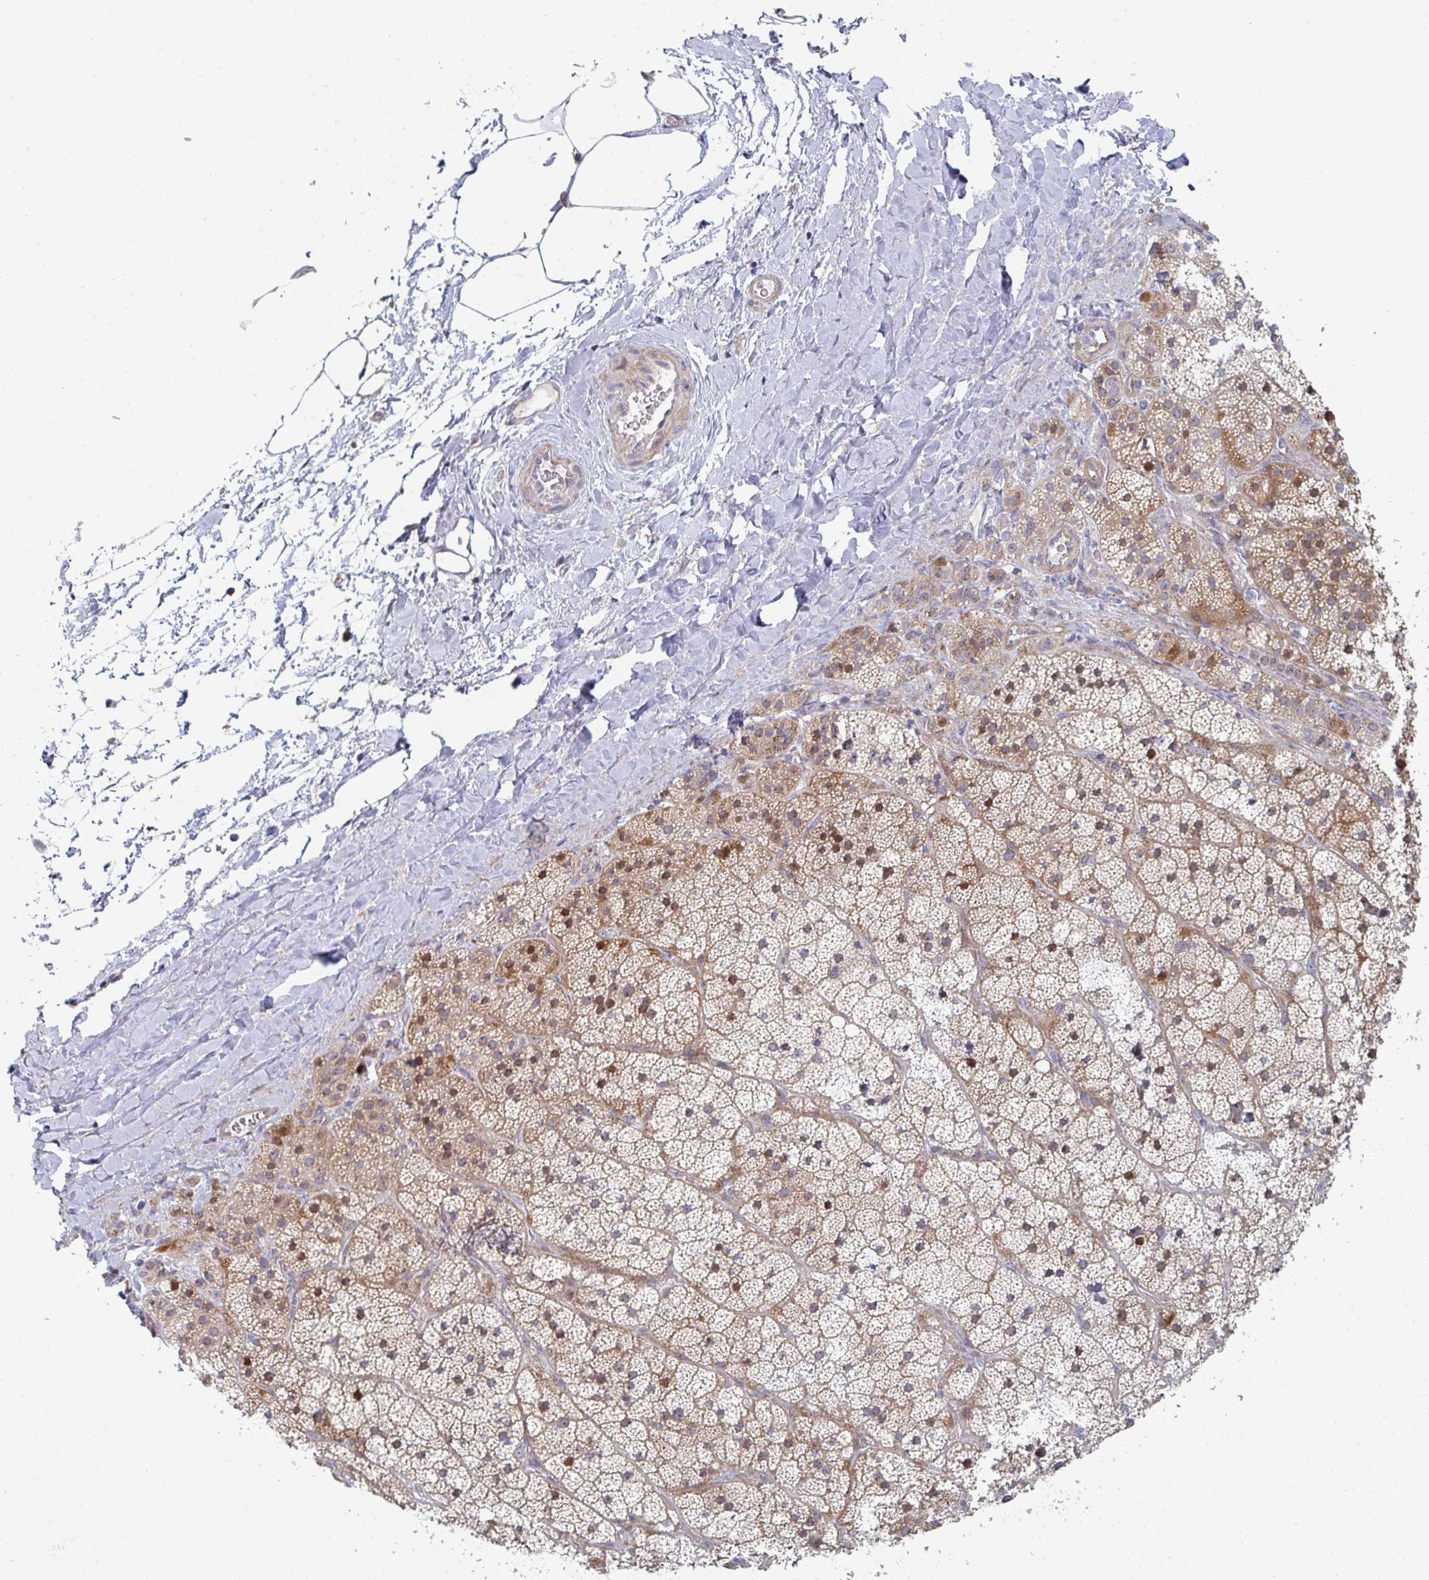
{"staining": {"intensity": "strong", "quantity": "25%-75%", "location": "cytoplasmic/membranous,nuclear"}, "tissue": "adrenal gland", "cell_type": "Glandular cells", "image_type": "normal", "snomed": [{"axis": "morphology", "description": "Normal tissue, NOS"}, {"axis": "topography", "description": "Adrenal gland"}], "caption": "Human adrenal gland stained for a protein (brown) displays strong cytoplasmic/membranous,nuclear positive positivity in about 25%-75% of glandular cells.", "gene": "ZNF644", "patient": {"sex": "male", "age": 57}}